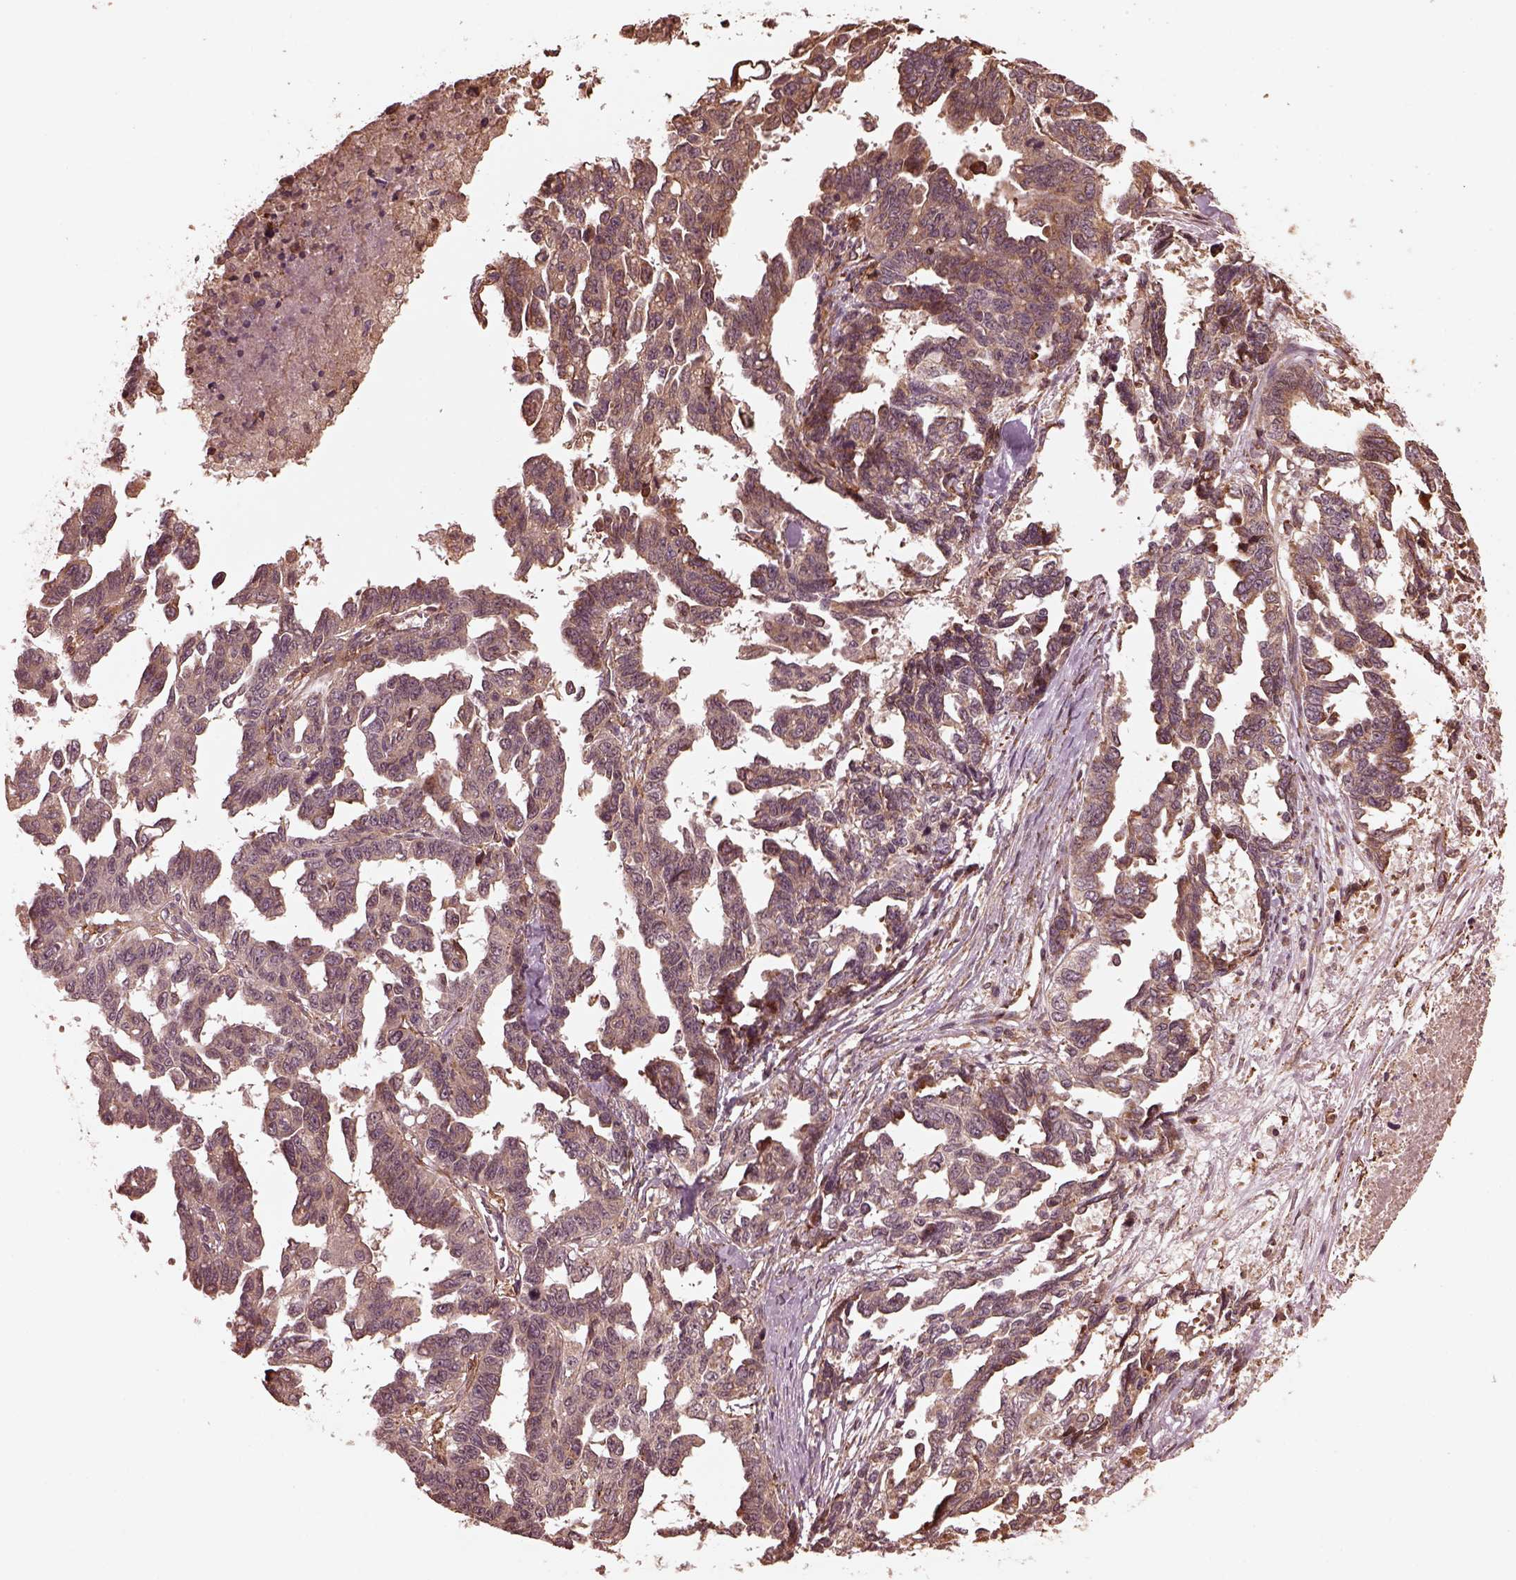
{"staining": {"intensity": "moderate", "quantity": "25%-75%", "location": "cytoplasmic/membranous"}, "tissue": "ovarian cancer", "cell_type": "Tumor cells", "image_type": "cancer", "snomed": [{"axis": "morphology", "description": "Cystadenocarcinoma, serous, NOS"}, {"axis": "topography", "description": "Ovary"}], "caption": "This photomicrograph demonstrates IHC staining of serous cystadenocarcinoma (ovarian), with medium moderate cytoplasmic/membranous positivity in about 25%-75% of tumor cells.", "gene": "ZNF292", "patient": {"sex": "female", "age": 69}}